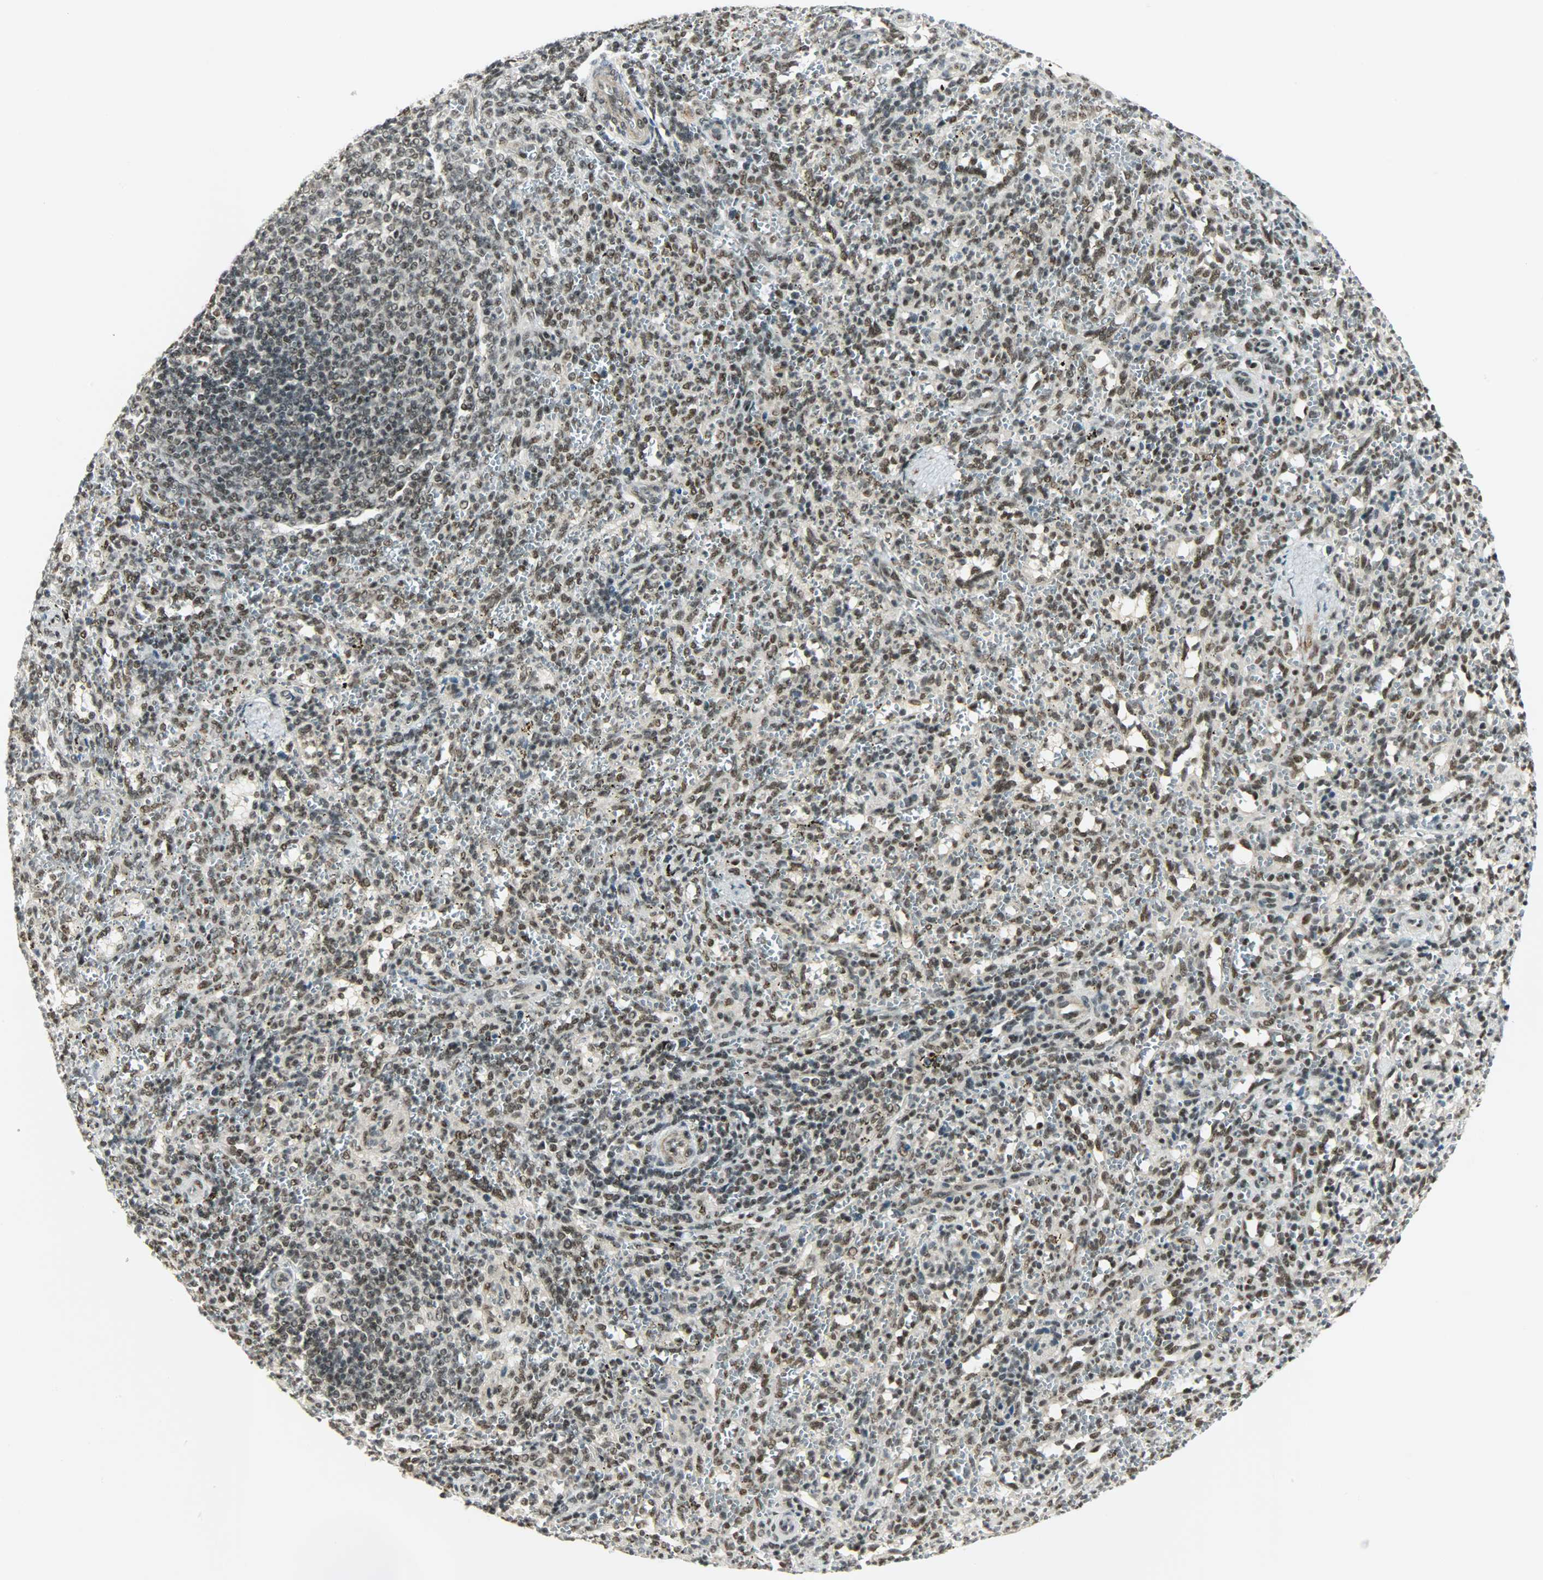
{"staining": {"intensity": "moderate", "quantity": ">75%", "location": "nuclear"}, "tissue": "spleen", "cell_type": "Cells in red pulp", "image_type": "normal", "snomed": [{"axis": "morphology", "description": "Normal tissue, NOS"}, {"axis": "topography", "description": "Spleen"}], "caption": "Immunohistochemistry (DAB (3,3'-diaminobenzidine)) staining of unremarkable spleen shows moderate nuclear protein expression in about >75% of cells in red pulp.", "gene": "SUGP1", "patient": {"sex": "female", "age": 10}}